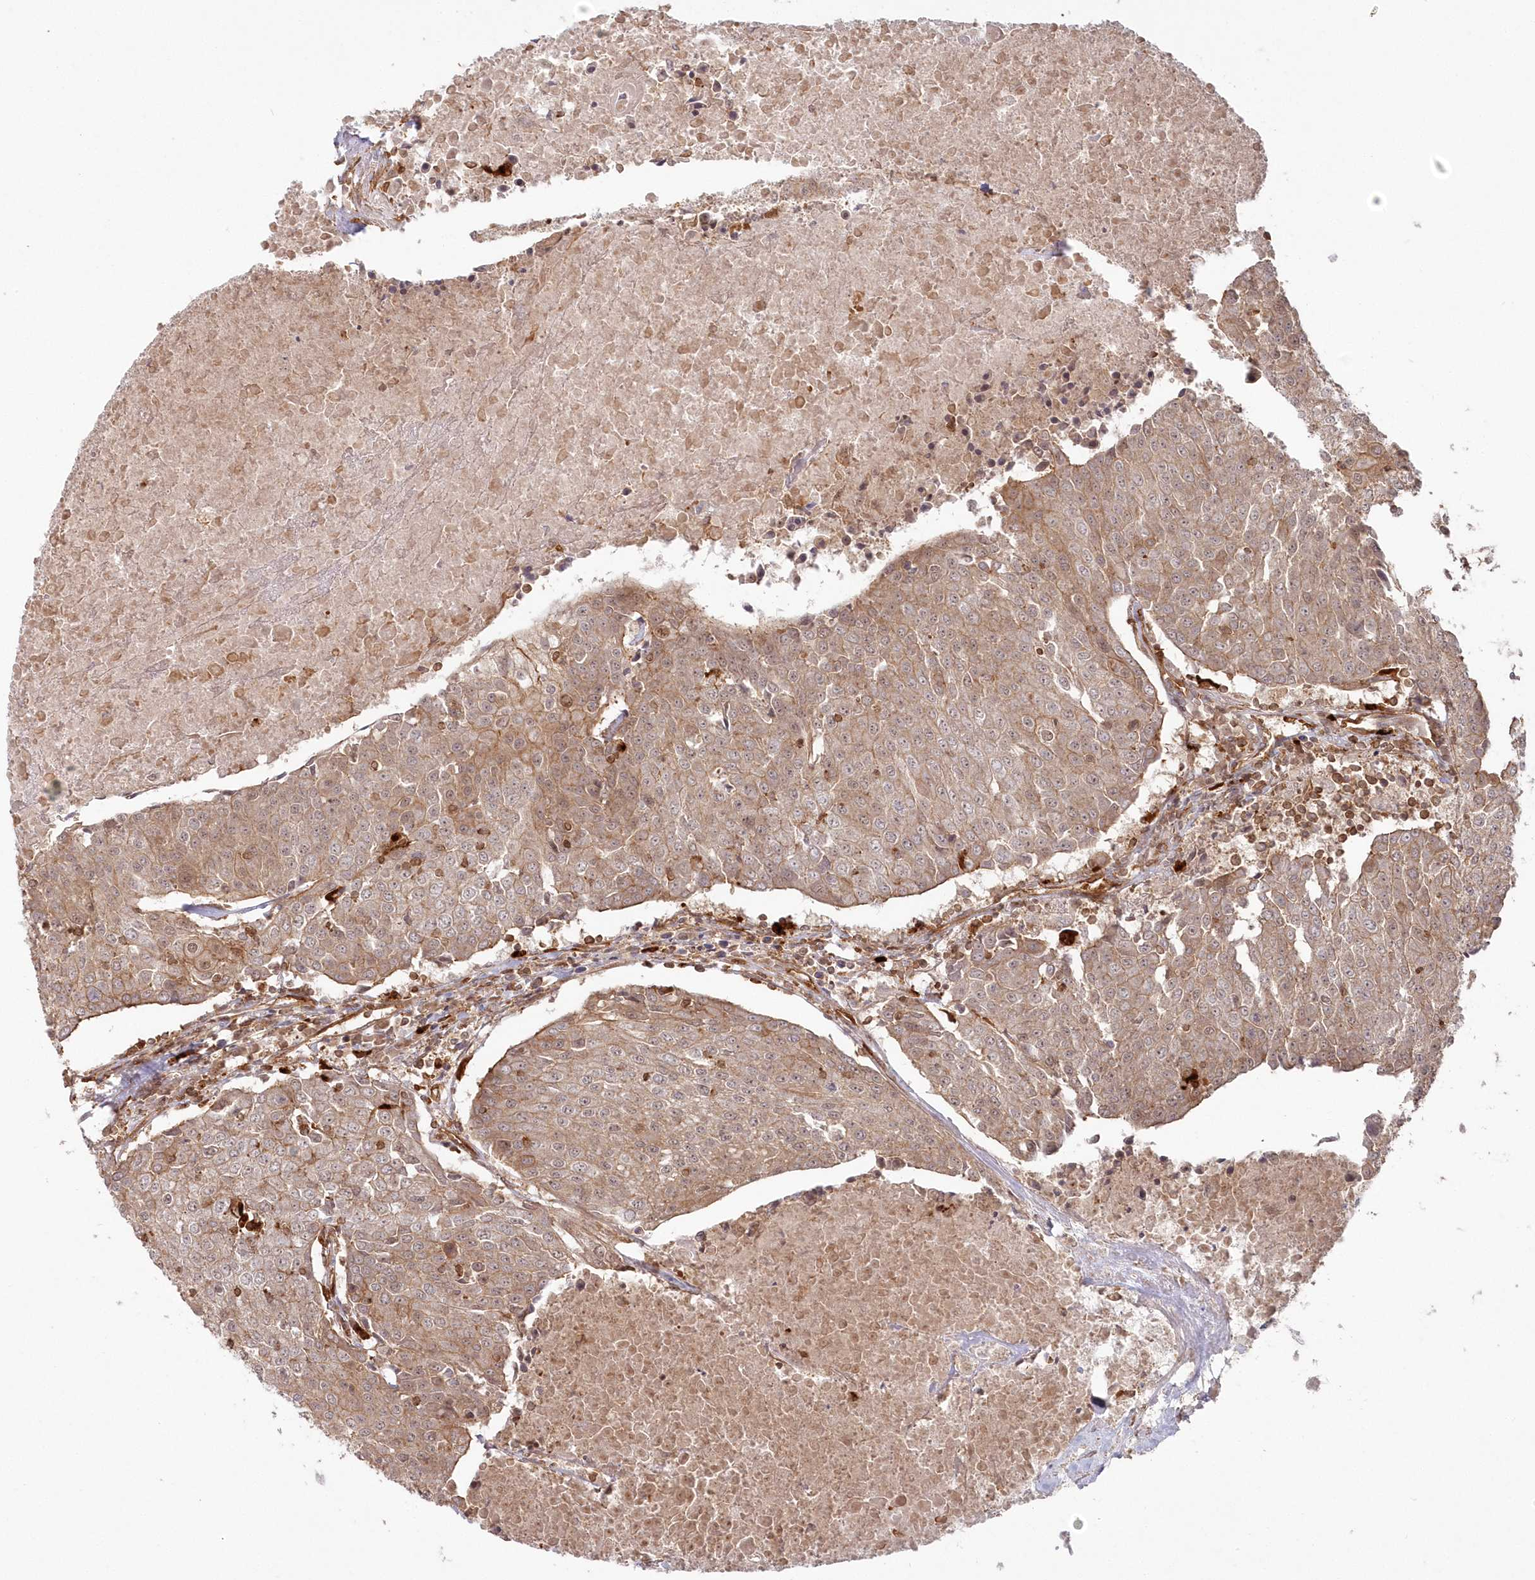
{"staining": {"intensity": "weak", "quantity": "25%-75%", "location": "cytoplasmic/membranous"}, "tissue": "urothelial cancer", "cell_type": "Tumor cells", "image_type": "cancer", "snomed": [{"axis": "morphology", "description": "Urothelial carcinoma, High grade"}, {"axis": "topography", "description": "Urinary bladder"}], "caption": "Urothelial carcinoma (high-grade) stained for a protein displays weak cytoplasmic/membranous positivity in tumor cells. The protein of interest is stained brown, and the nuclei are stained in blue (DAB (3,3'-diaminobenzidine) IHC with brightfield microscopy, high magnification).", "gene": "RGCC", "patient": {"sex": "female", "age": 85}}